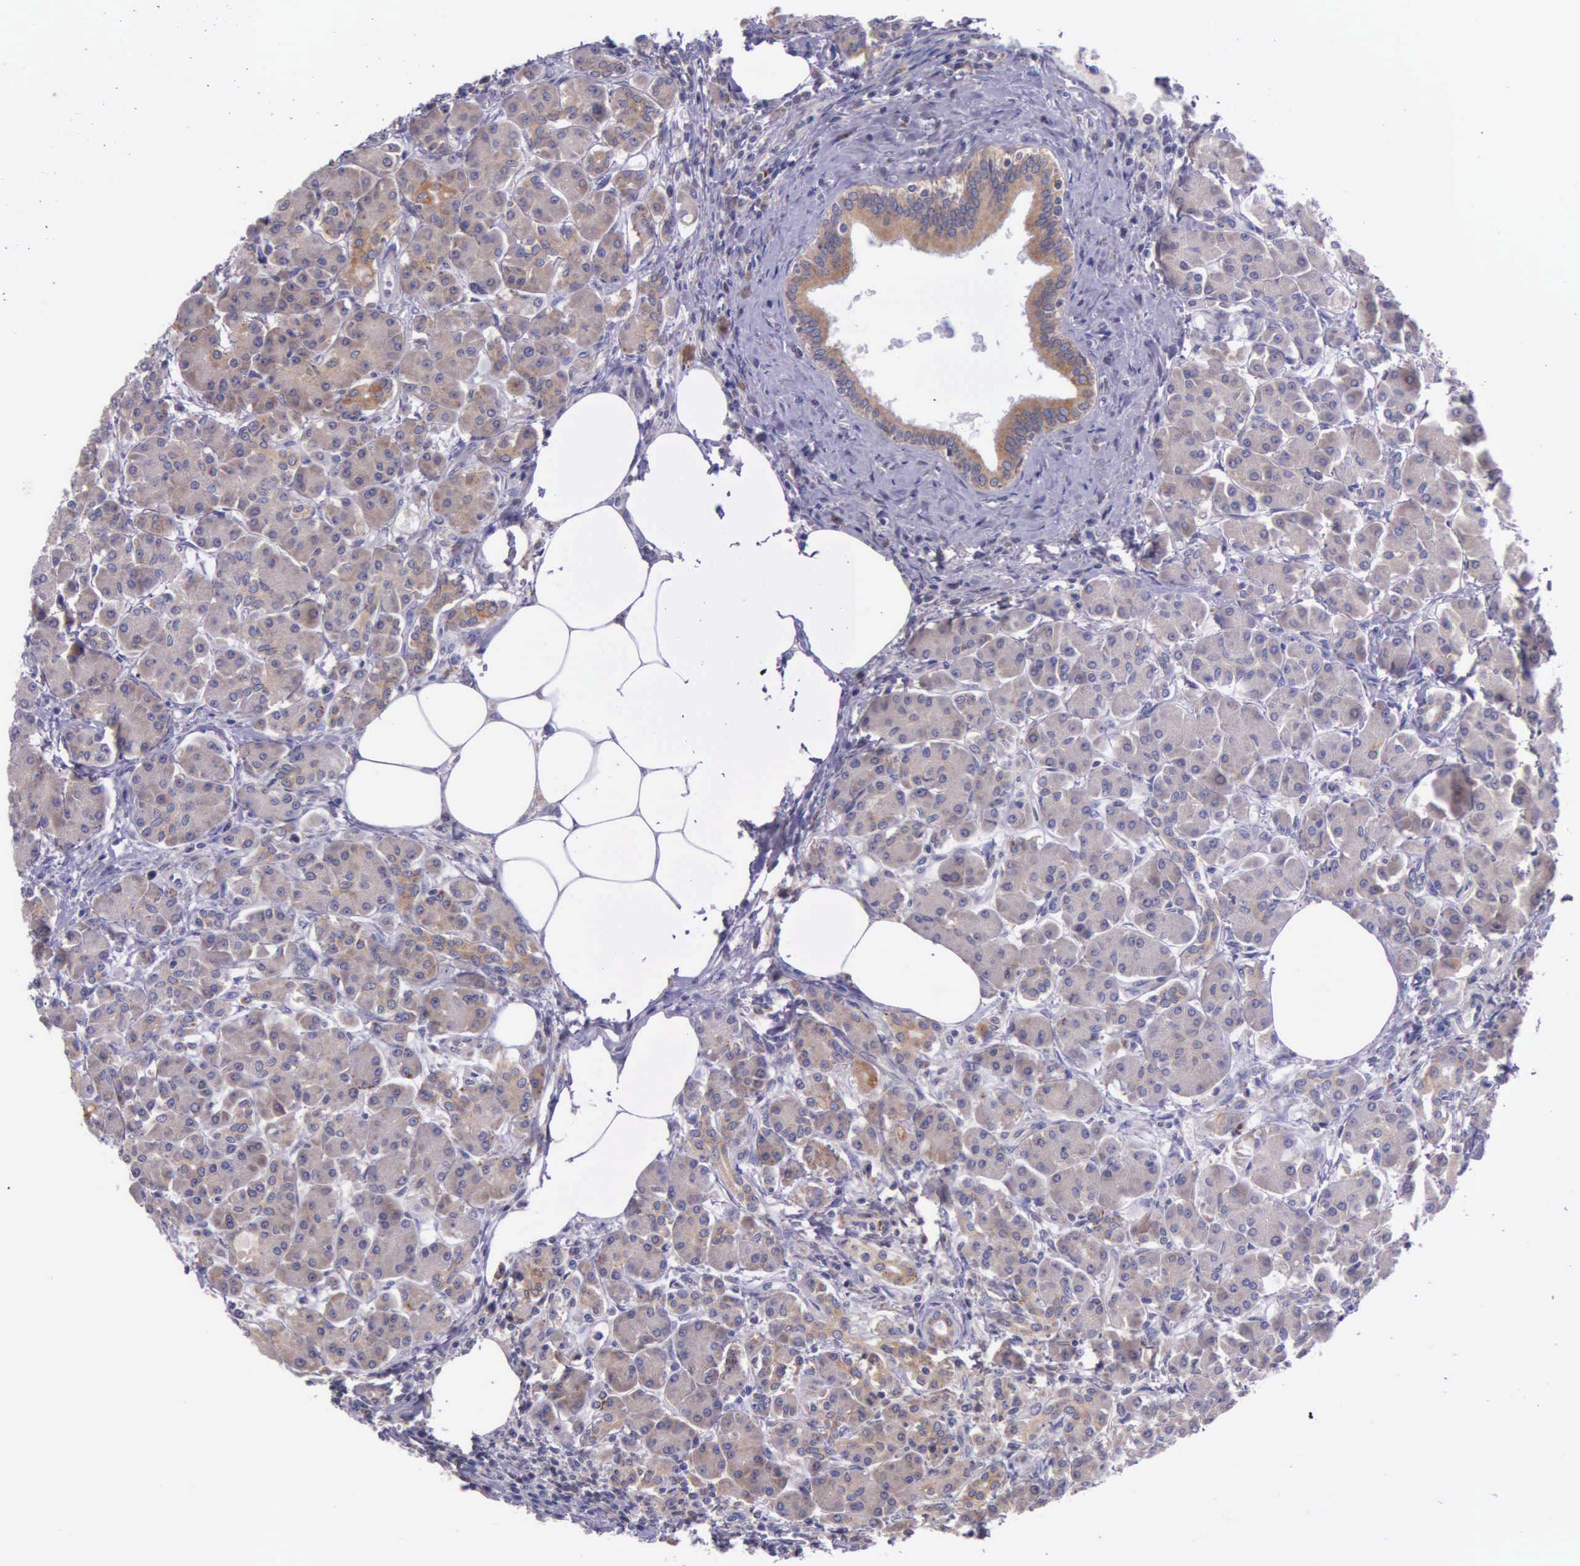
{"staining": {"intensity": "strong", "quantity": ">75%", "location": "cytoplasmic/membranous"}, "tissue": "pancreas", "cell_type": "Exocrine glandular cells", "image_type": "normal", "snomed": [{"axis": "morphology", "description": "Normal tissue, NOS"}, {"axis": "topography", "description": "Pancreas"}], "caption": "An immunohistochemistry image of benign tissue is shown. Protein staining in brown shows strong cytoplasmic/membranous positivity in pancreas within exocrine glandular cells. The staining was performed using DAB (3,3'-diaminobenzidine) to visualize the protein expression in brown, while the nuclei were stained in blue with hematoxylin (Magnification: 20x).", "gene": "NSDHL", "patient": {"sex": "female", "age": 73}}